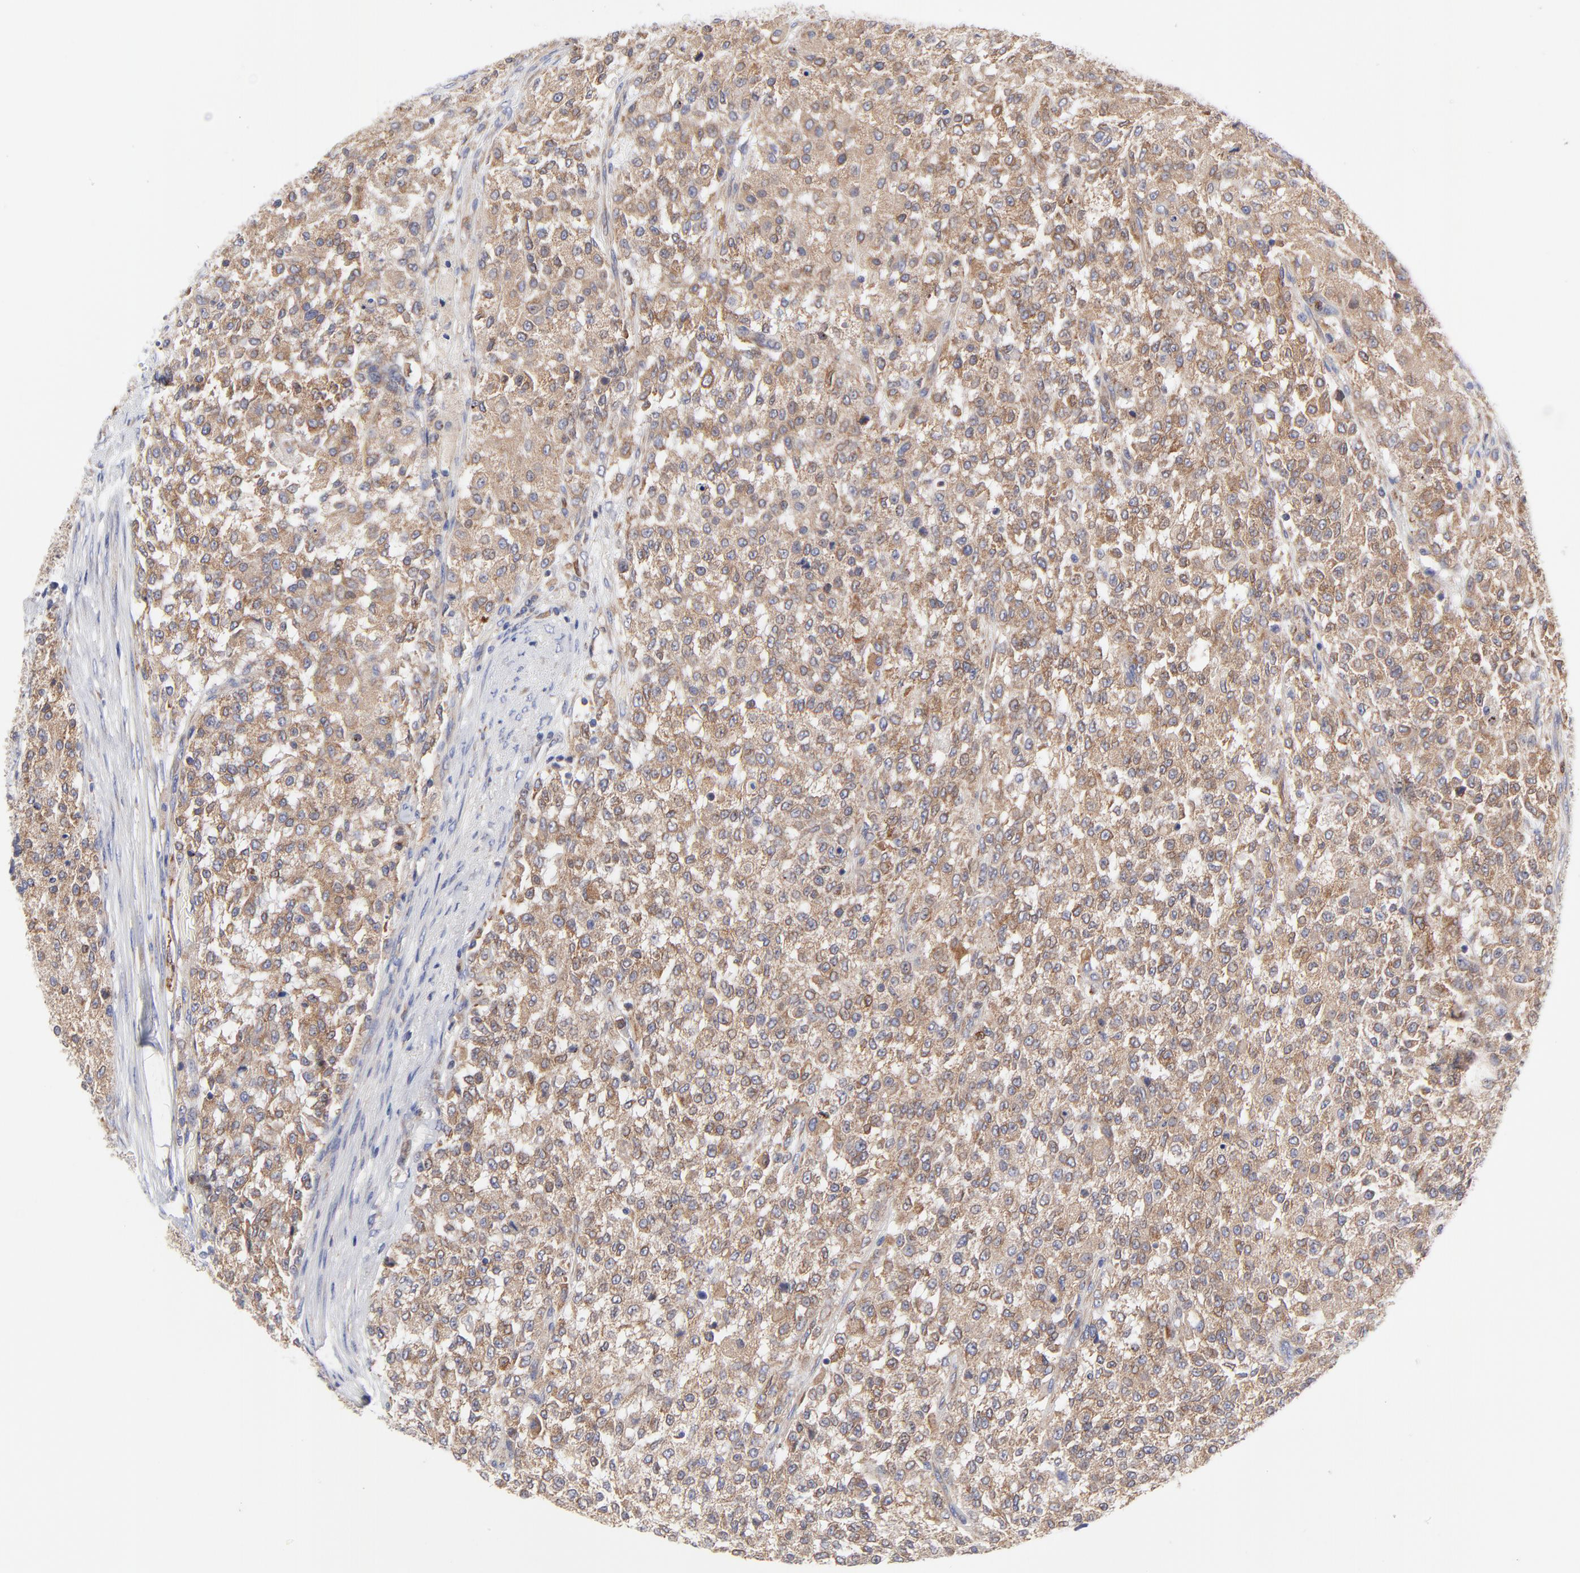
{"staining": {"intensity": "moderate", "quantity": ">75%", "location": "cytoplasmic/membranous"}, "tissue": "testis cancer", "cell_type": "Tumor cells", "image_type": "cancer", "snomed": [{"axis": "morphology", "description": "Seminoma, NOS"}, {"axis": "topography", "description": "Testis"}], "caption": "This micrograph exhibits IHC staining of human testis cancer, with medium moderate cytoplasmic/membranous expression in approximately >75% of tumor cells.", "gene": "MOSPD2", "patient": {"sex": "male", "age": 59}}